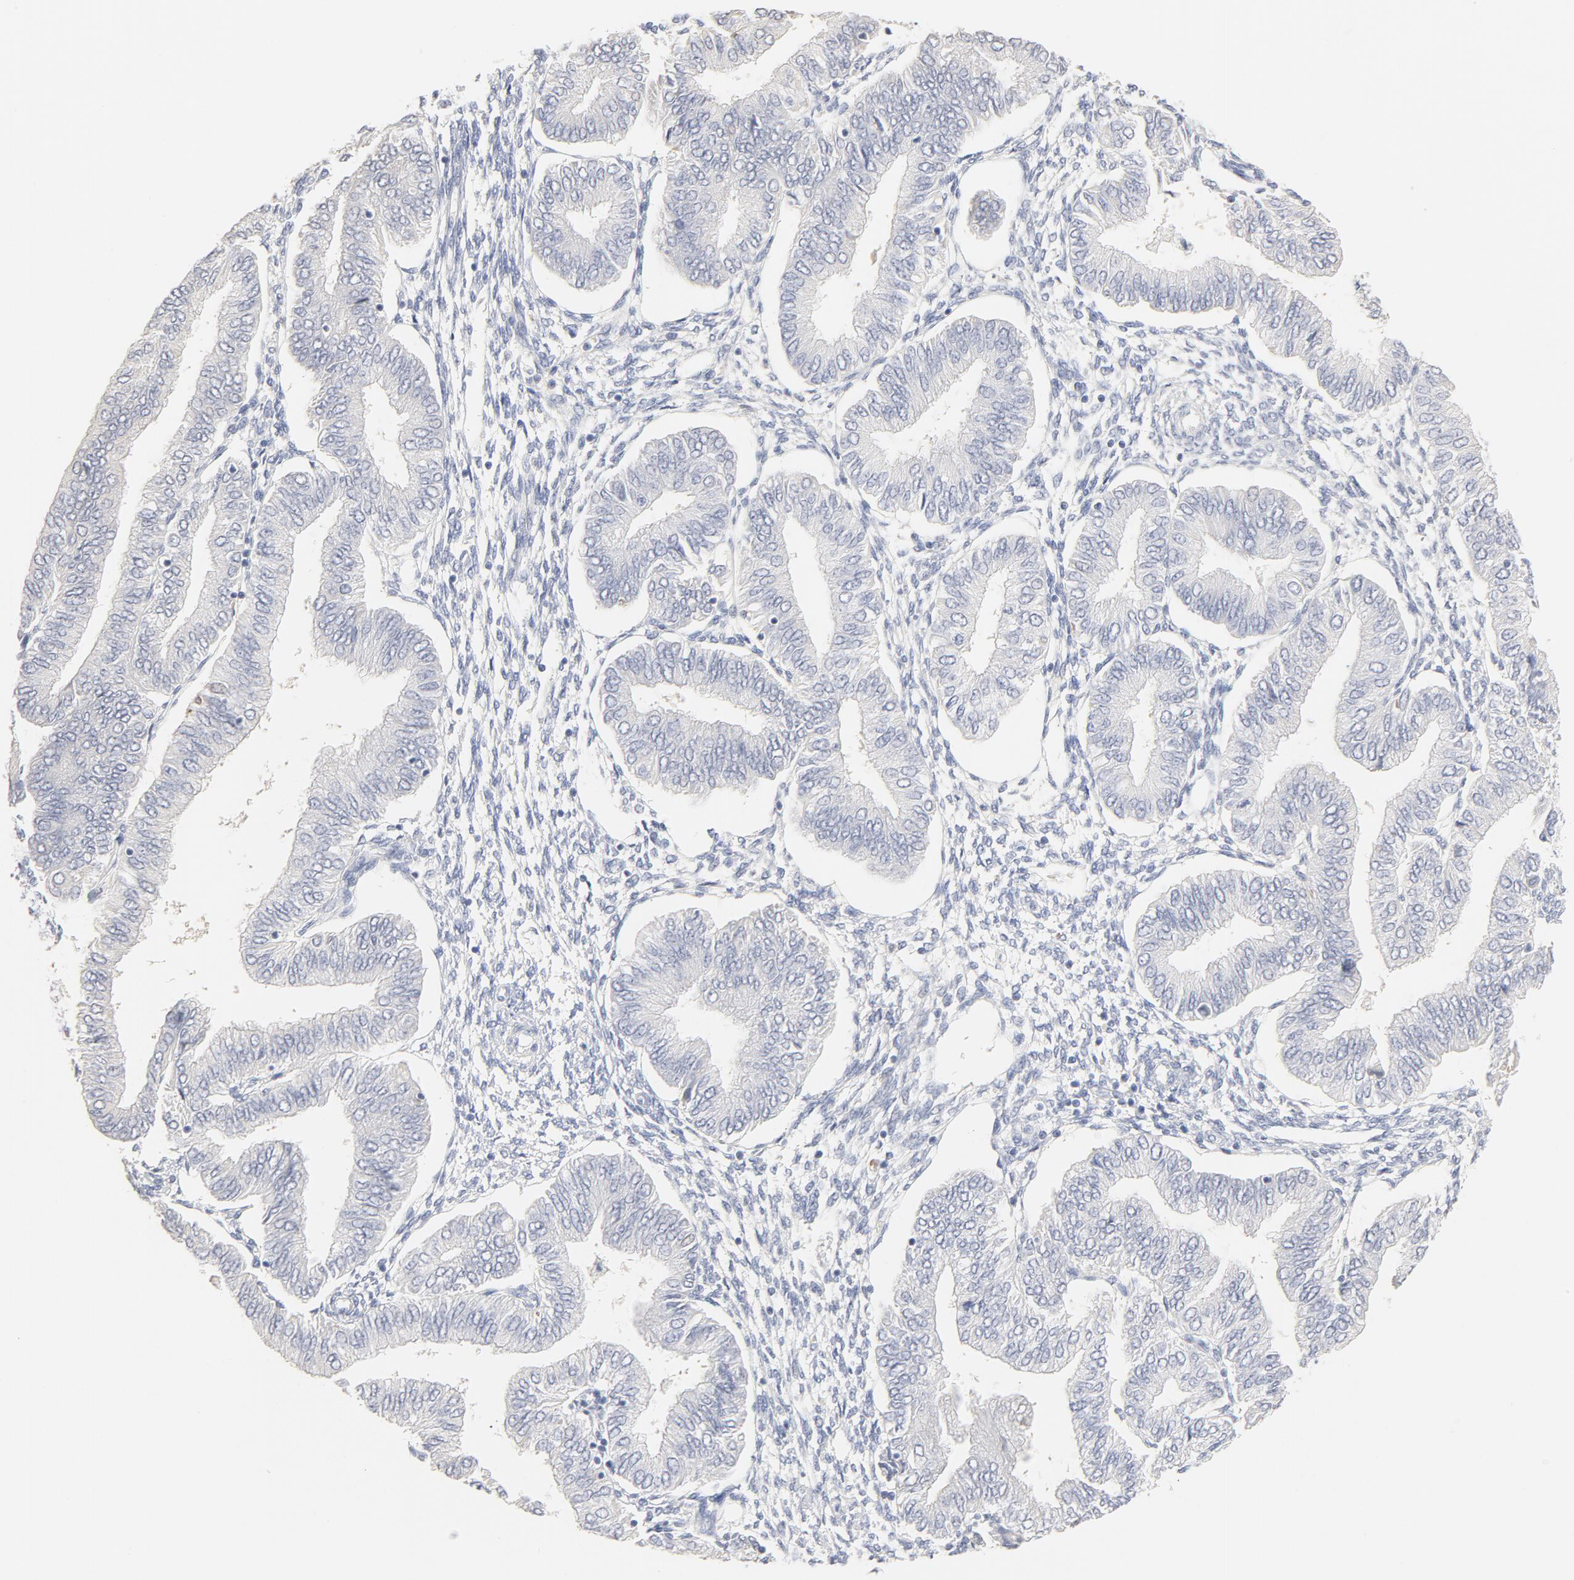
{"staining": {"intensity": "negative", "quantity": "none", "location": "none"}, "tissue": "endometrial cancer", "cell_type": "Tumor cells", "image_type": "cancer", "snomed": [{"axis": "morphology", "description": "Adenocarcinoma, NOS"}, {"axis": "topography", "description": "Endometrium"}], "caption": "IHC photomicrograph of endometrial cancer stained for a protein (brown), which displays no staining in tumor cells. The staining was performed using DAB (3,3'-diaminobenzidine) to visualize the protein expression in brown, while the nuclei were stained in blue with hematoxylin (Magnification: 20x).", "gene": "FCGBP", "patient": {"sex": "female", "age": 51}}